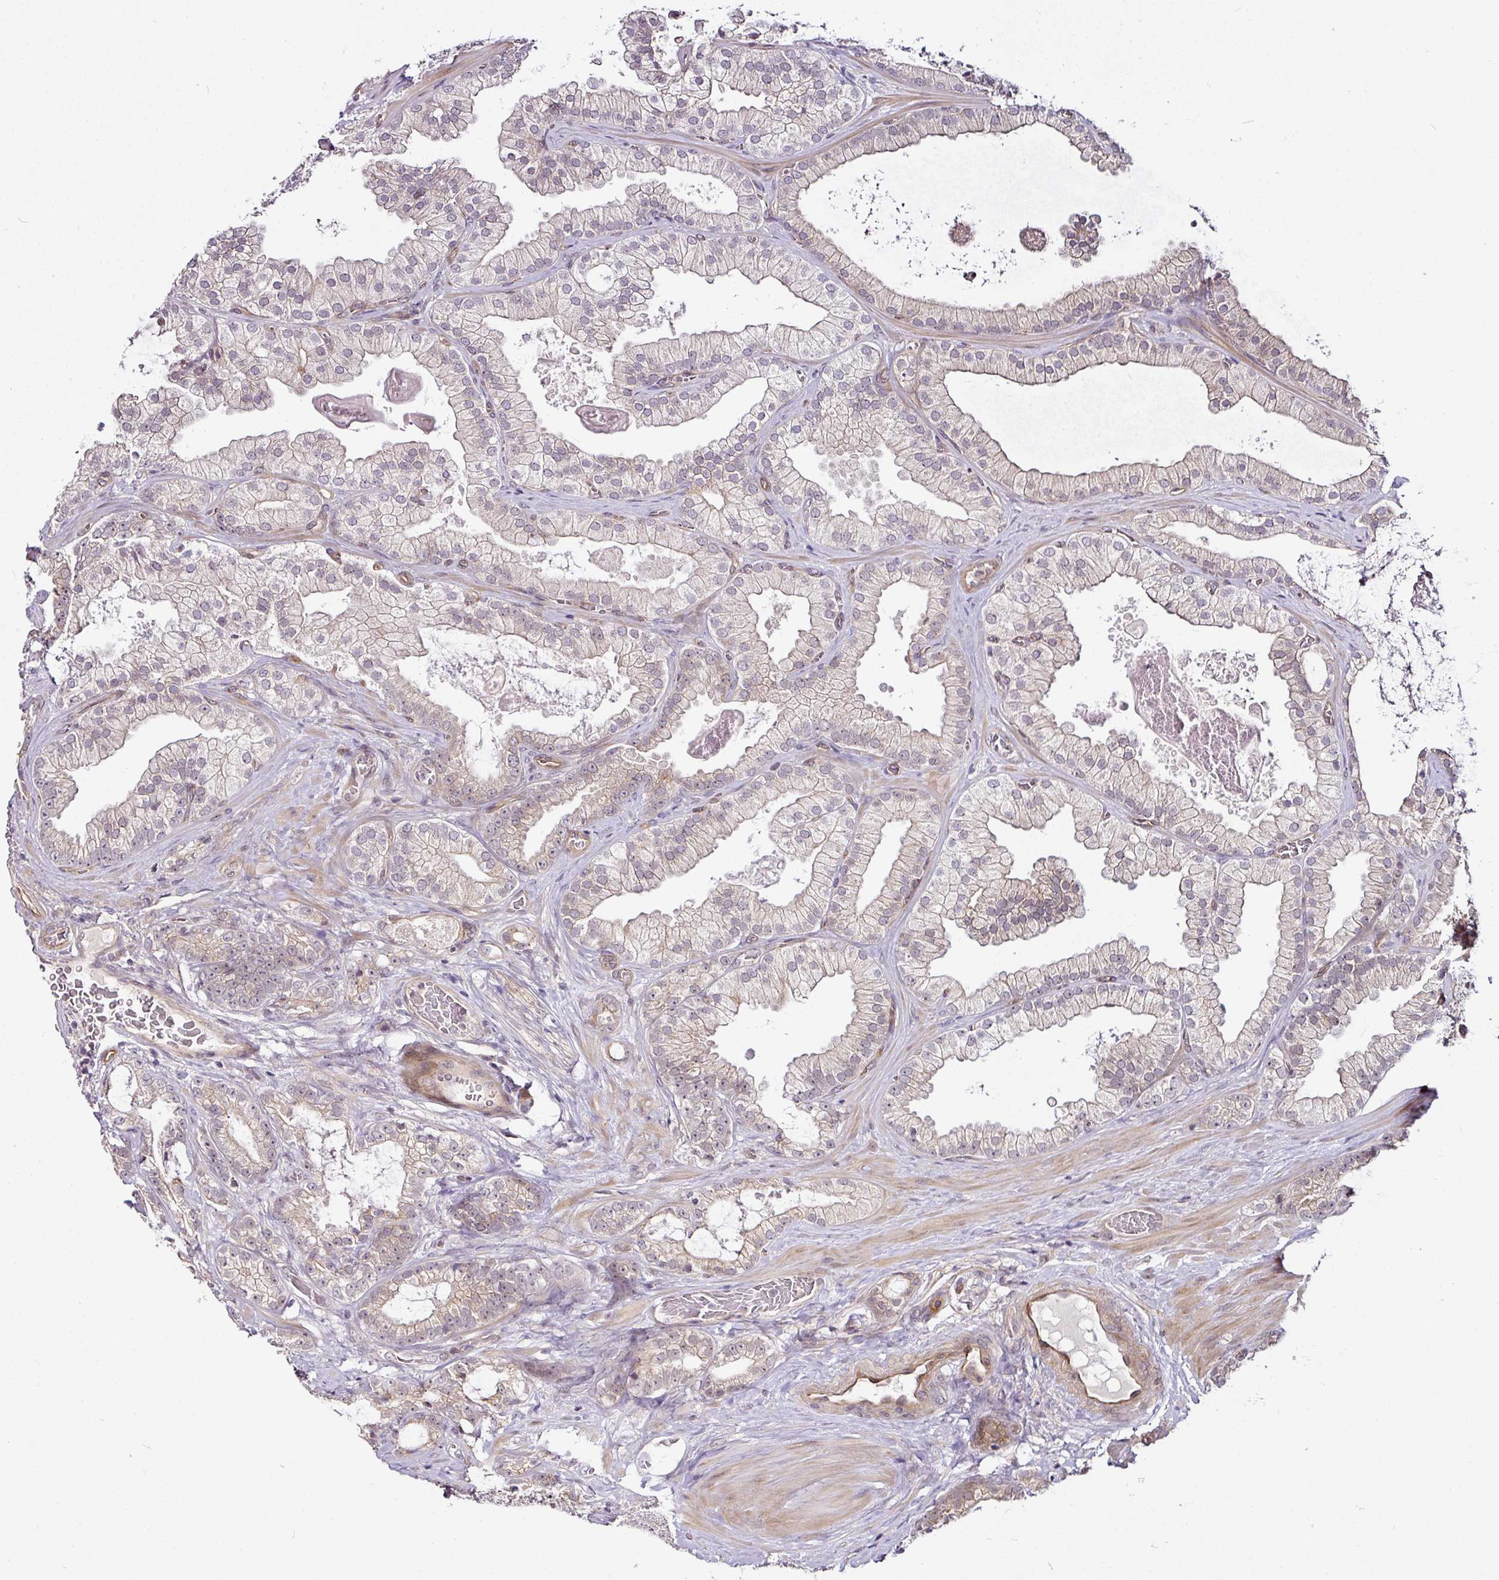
{"staining": {"intensity": "weak", "quantity": "<25%", "location": "cytoplasmic/membranous"}, "tissue": "prostate cancer", "cell_type": "Tumor cells", "image_type": "cancer", "snomed": [{"axis": "morphology", "description": "Adenocarcinoma, High grade"}, {"axis": "topography", "description": "Prostate"}], "caption": "DAB immunohistochemical staining of prostate adenocarcinoma (high-grade) exhibits no significant staining in tumor cells. The staining was performed using DAB to visualize the protein expression in brown, while the nuclei were stained in blue with hematoxylin (Magnification: 20x).", "gene": "DCAF13", "patient": {"sex": "male", "age": 68}}